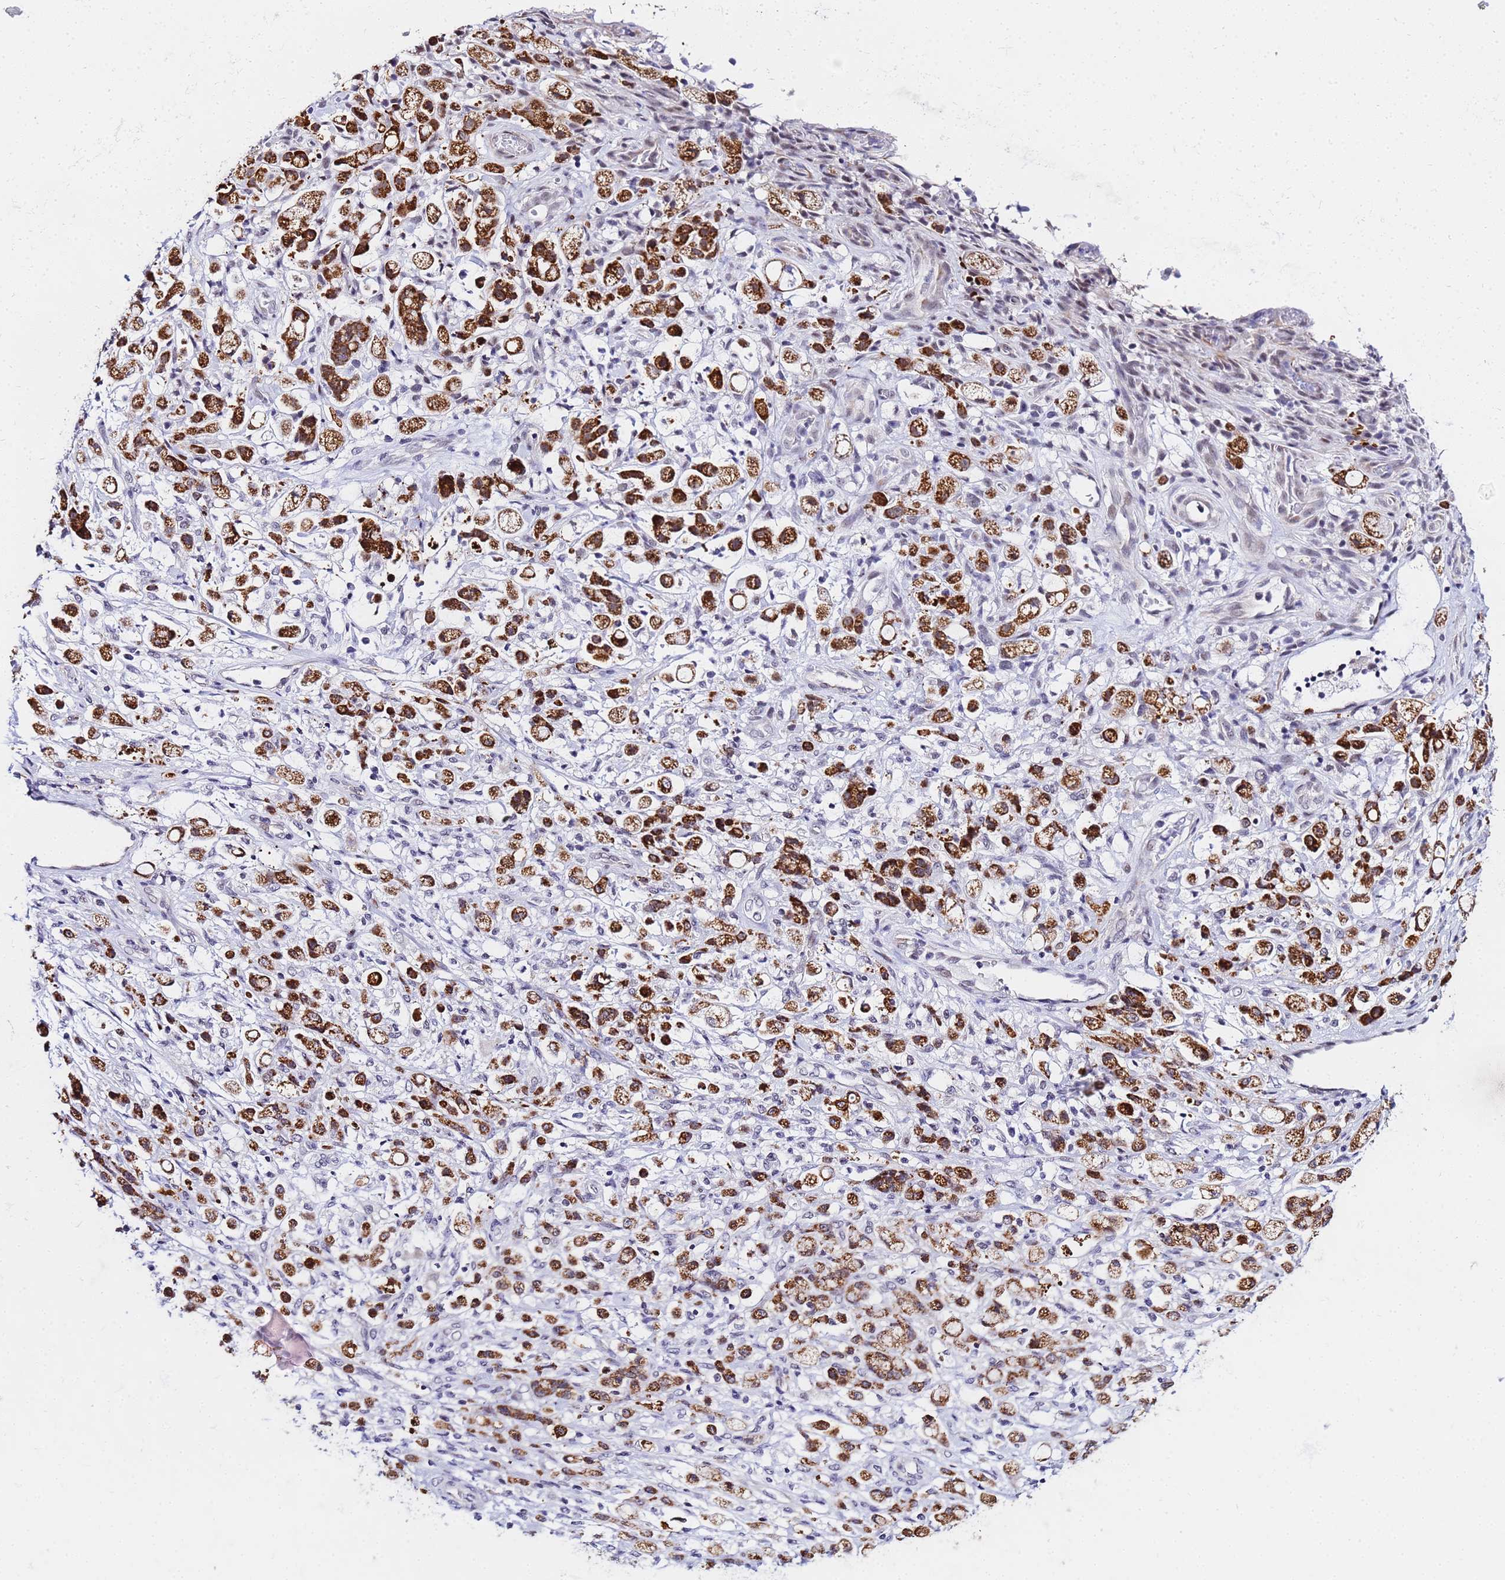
{"staining": {"intensity": "strong", "quantity": ">75%", "location": "cytoplasmic/membranous"}, "tissue": "stomach cancer", "cell_type": "Tumor cells", "image_type": "cancer", "snomed": [{"axis": "morphology", "description": "Adenocarcinoma, NOS"}, {"axis": "topography", "description": "Stomach"}], "caption": "An IHC micrograph of tumor tissue is shown. Protein staining in brown shows strong cytoplasmic/membranous positivity in stomach adenocarcinoma within tumor cells. Nuclei are stained in blue.", "gene": "CKMT1A", "patient": {"sex": "female", "age": 60}}